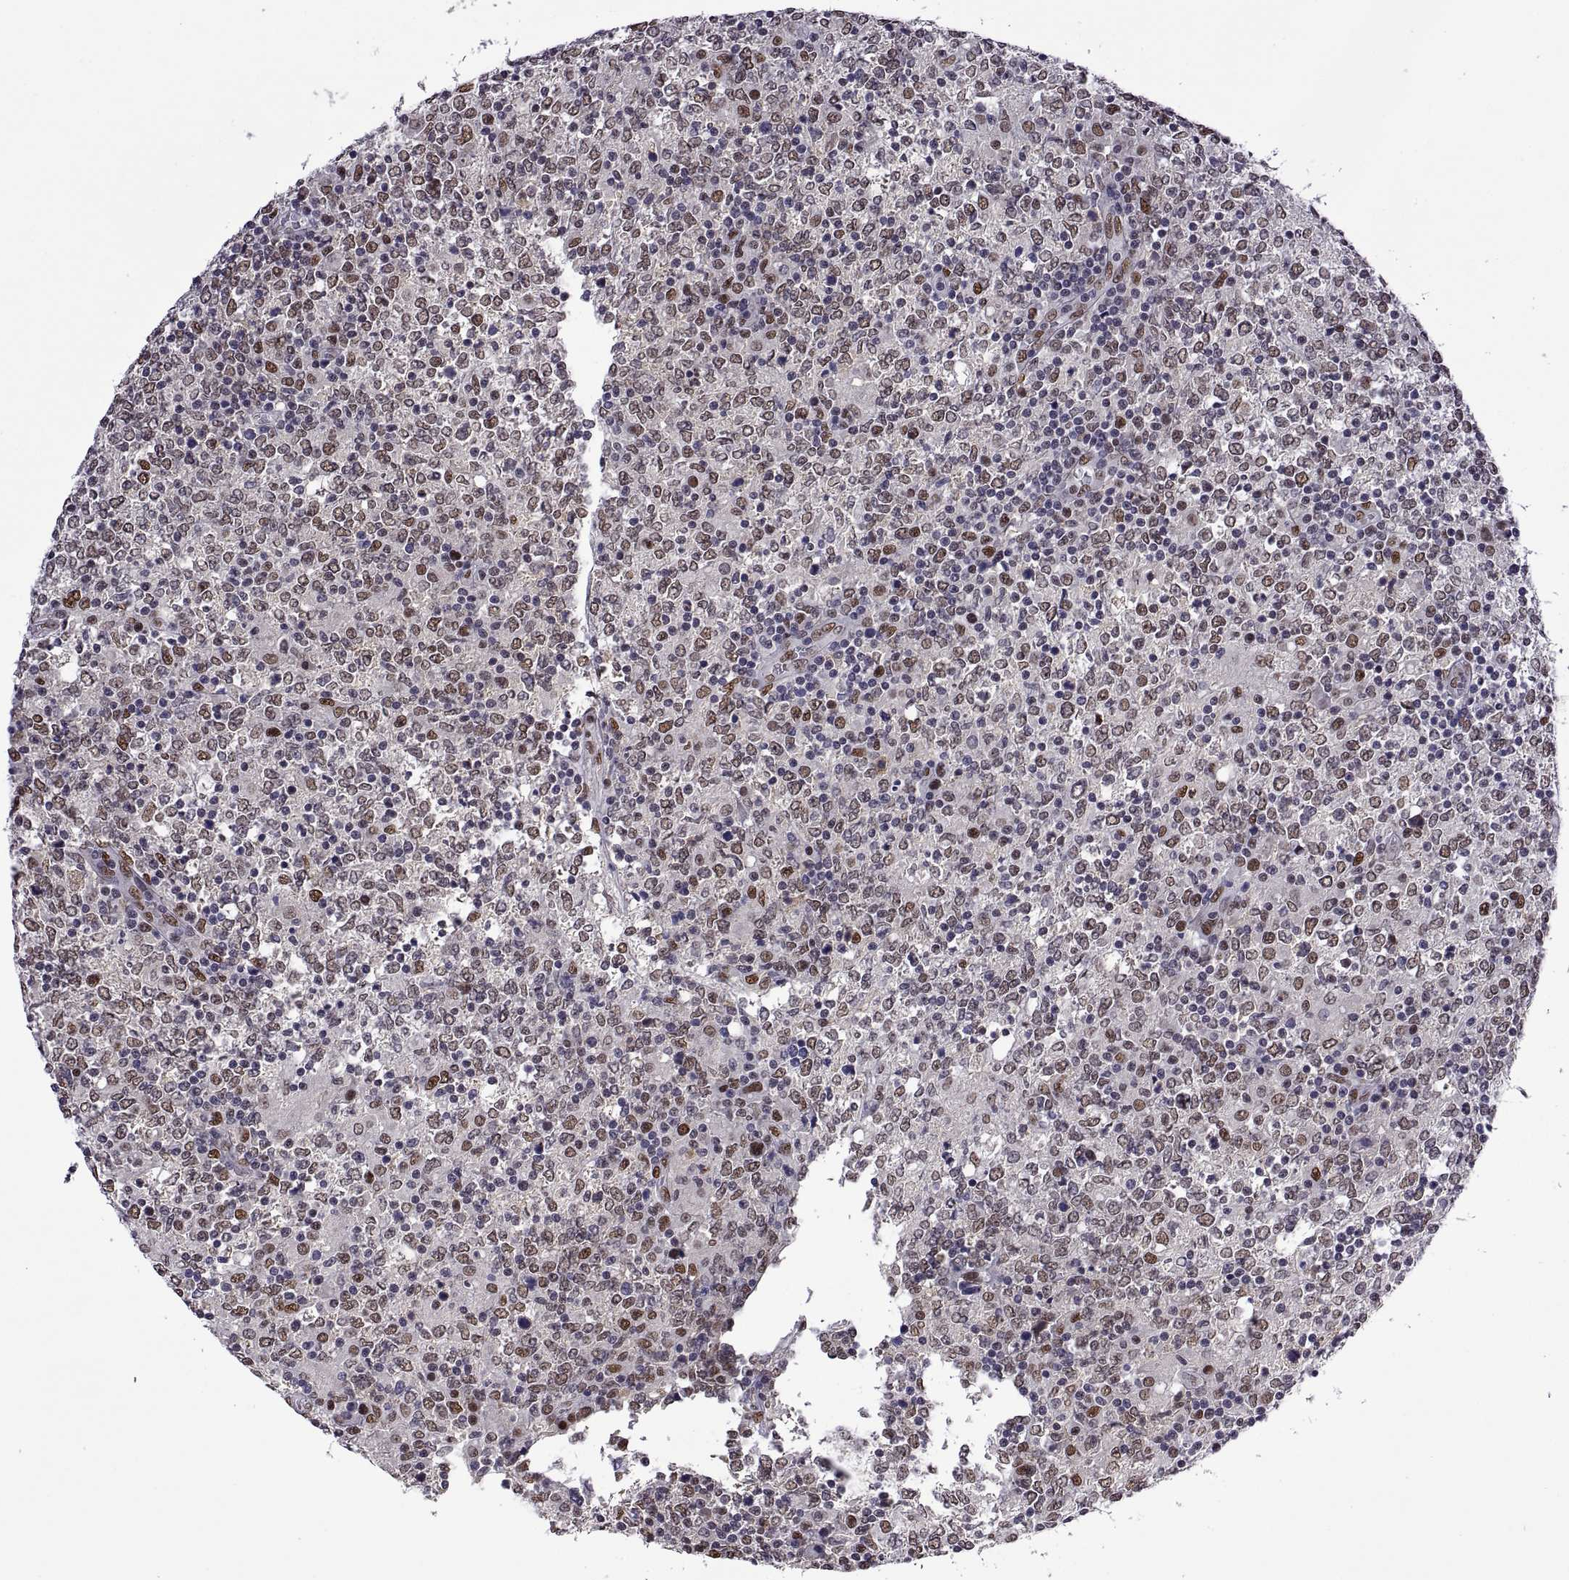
{"staining": {"intensity": "moderate", "quantity": "<25%", "location": "nuclear"}, "tissue": "lymphoma", "cell_type": "Tumor cells", "image_type": "cancer", "snomed": [{"axis": "morphology", "description": "Malignant lymphoma, non-Hodgkin's type, High grade"}, {"axis": "topography", "description": "Lymph node"}], "caption": "Immunohistochemical staining of lymphoma displays moderate nuclear protein positivity in approximately <25% of tumor cells.", "gene": "NR4A1", "patient": {"sex": "female", "age": 84}}